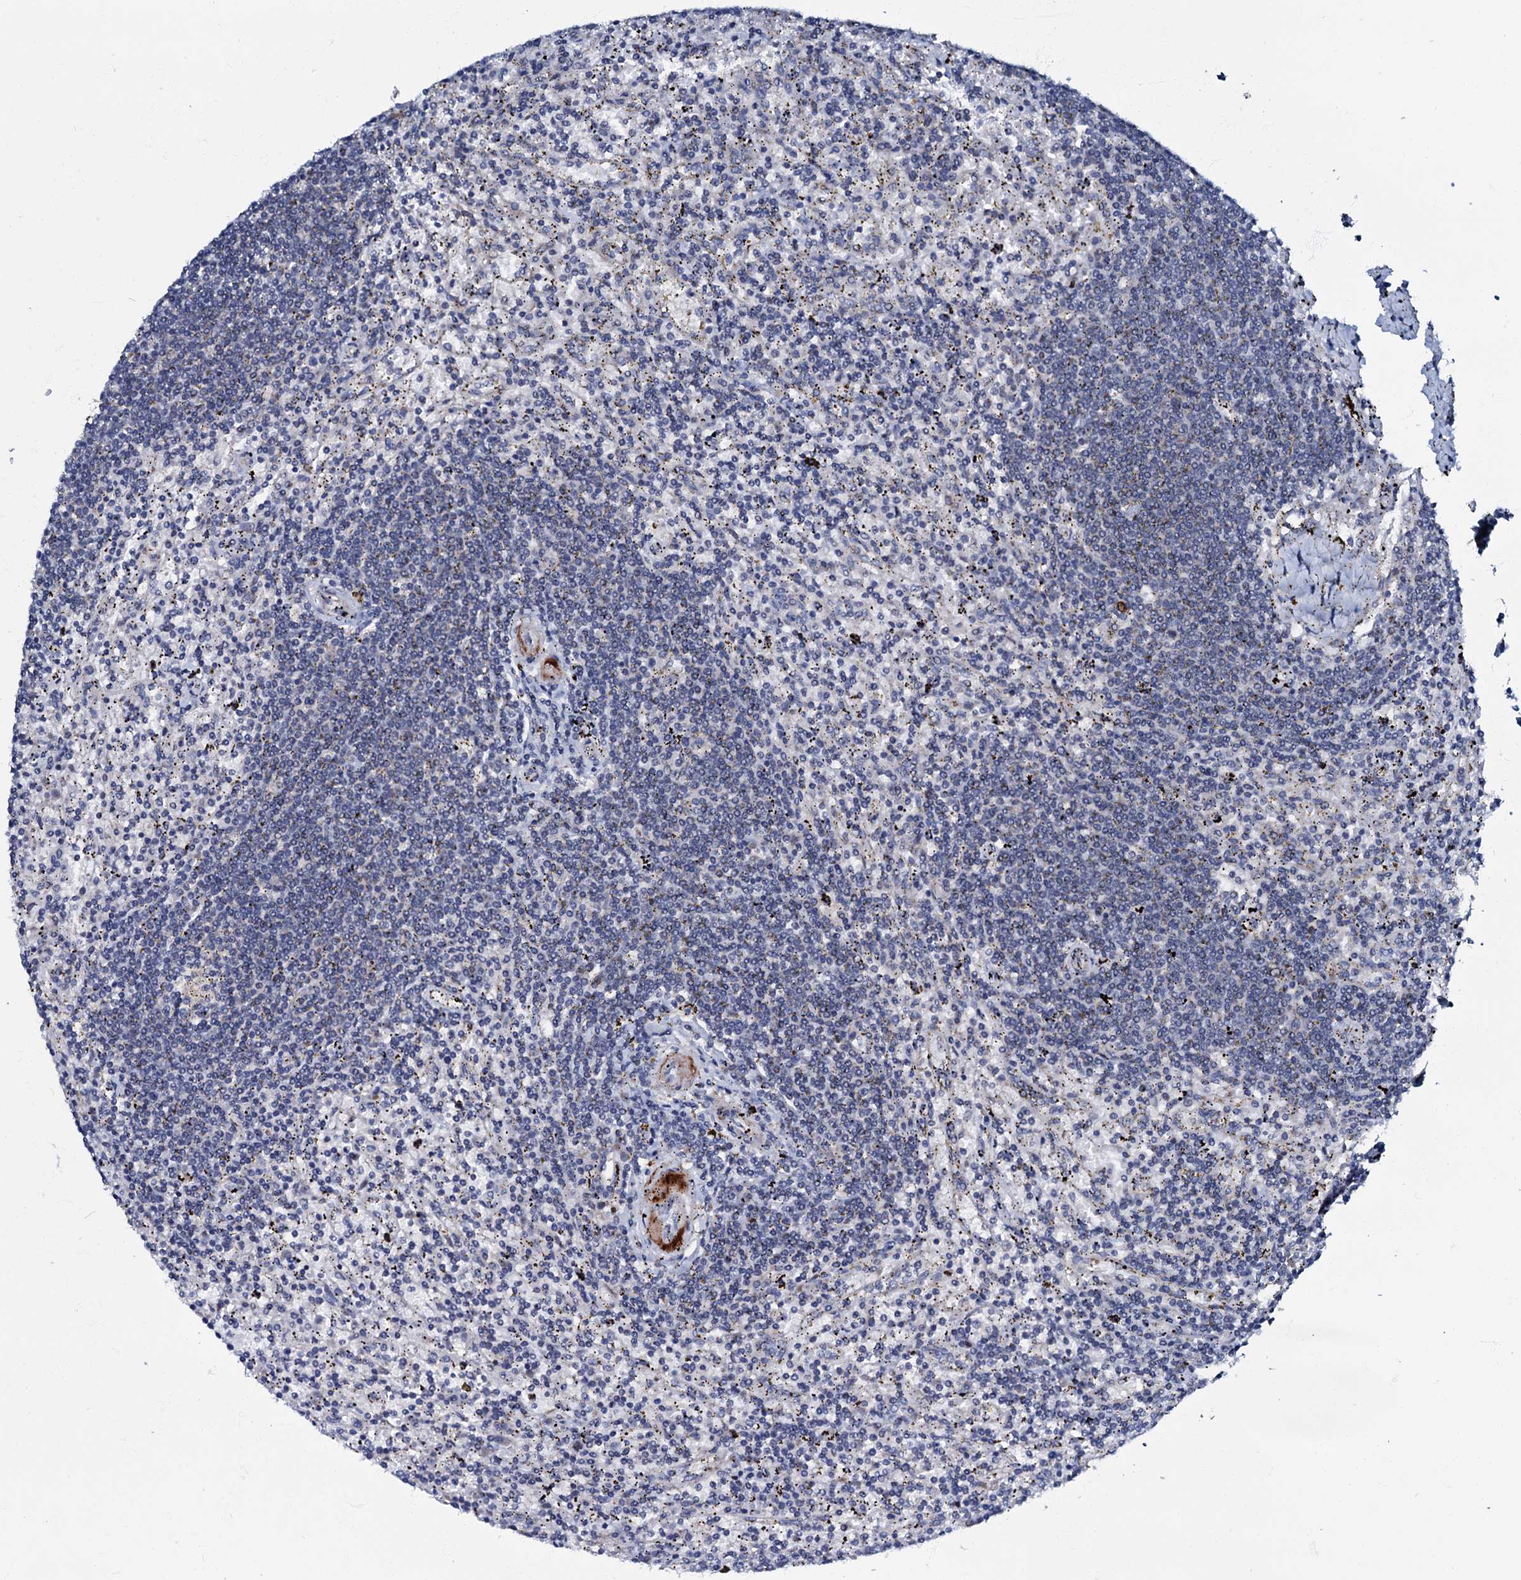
{"staining": {"intensity": "negative", "quantity": "none", "location": "none"}, "tissue": "lymphoma", "cell_type": "Tumor cells", "image_type": "cancer", "snomed": [{"axis": "morphology", "description": "Malignant lymphoma, non-Hodgkin's type, Low grade"}, {"axis": "topography", "description": "Spleen"}], "caption": "An image of malignant lymphoma, non-Hodgkin's type (low-grade) stained for a protein exhibits no brown staining in tumor cells.", "gene": "MRPL51", "patient": {"sex": "male", "age": 76}}